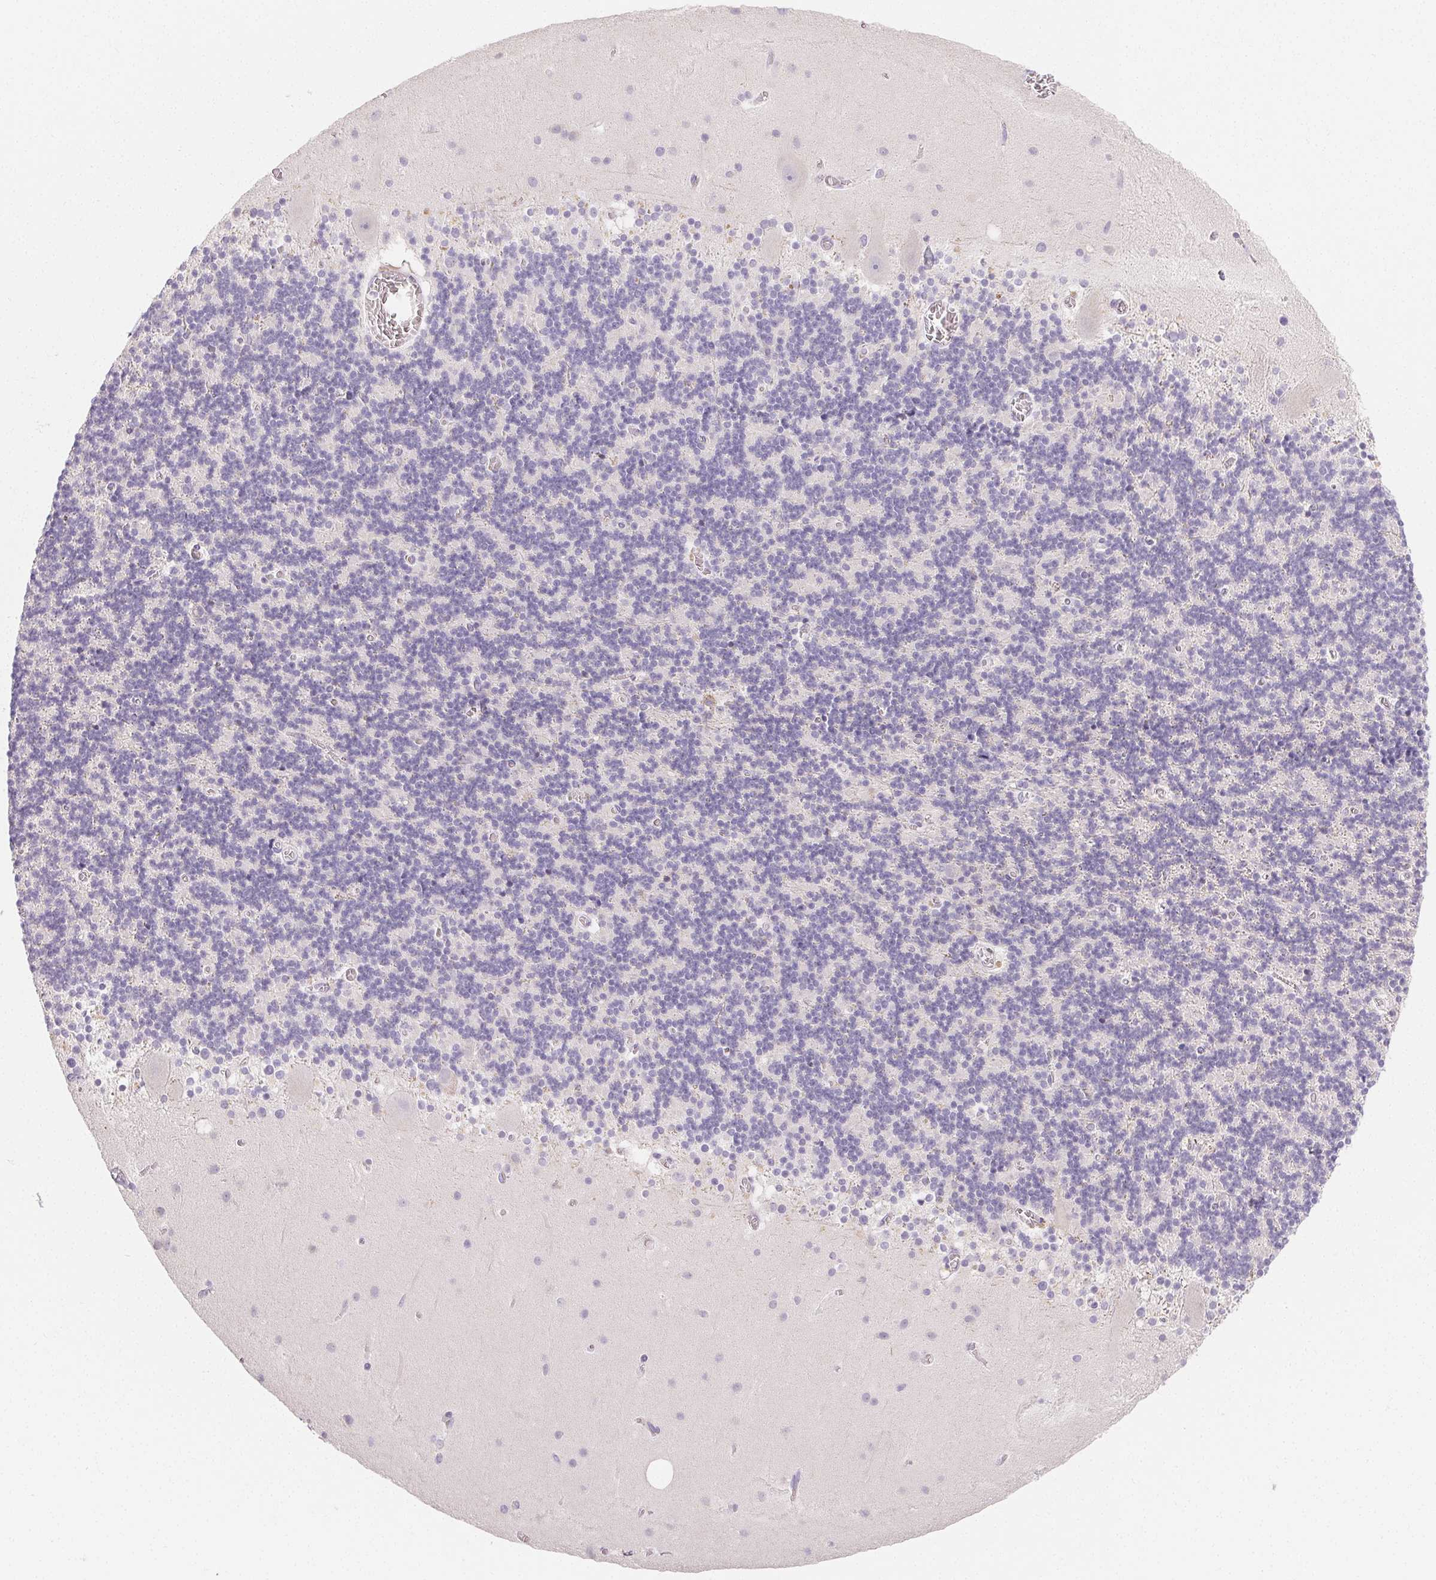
{"staining": {"intensity": "negative", "quantity": "none", "location": "none"}, "tissue": "cerebellum", "cell_type": "Cells in granular layer", "image_type": "normal", "snomed": [{"axis": "morphology", "description": "Normal tissue, NOS"}, {"axis": "topography", "description": "Cerebellum"}], "caption": "Protein analysis of normal cerebellum exhibits no significant positivity in cells in granular layer. (Immunohistochemistry, brightfield microscopy, high magnification).", "gene": "MIOX", "patient": {"sex": "male", "age": 70}}